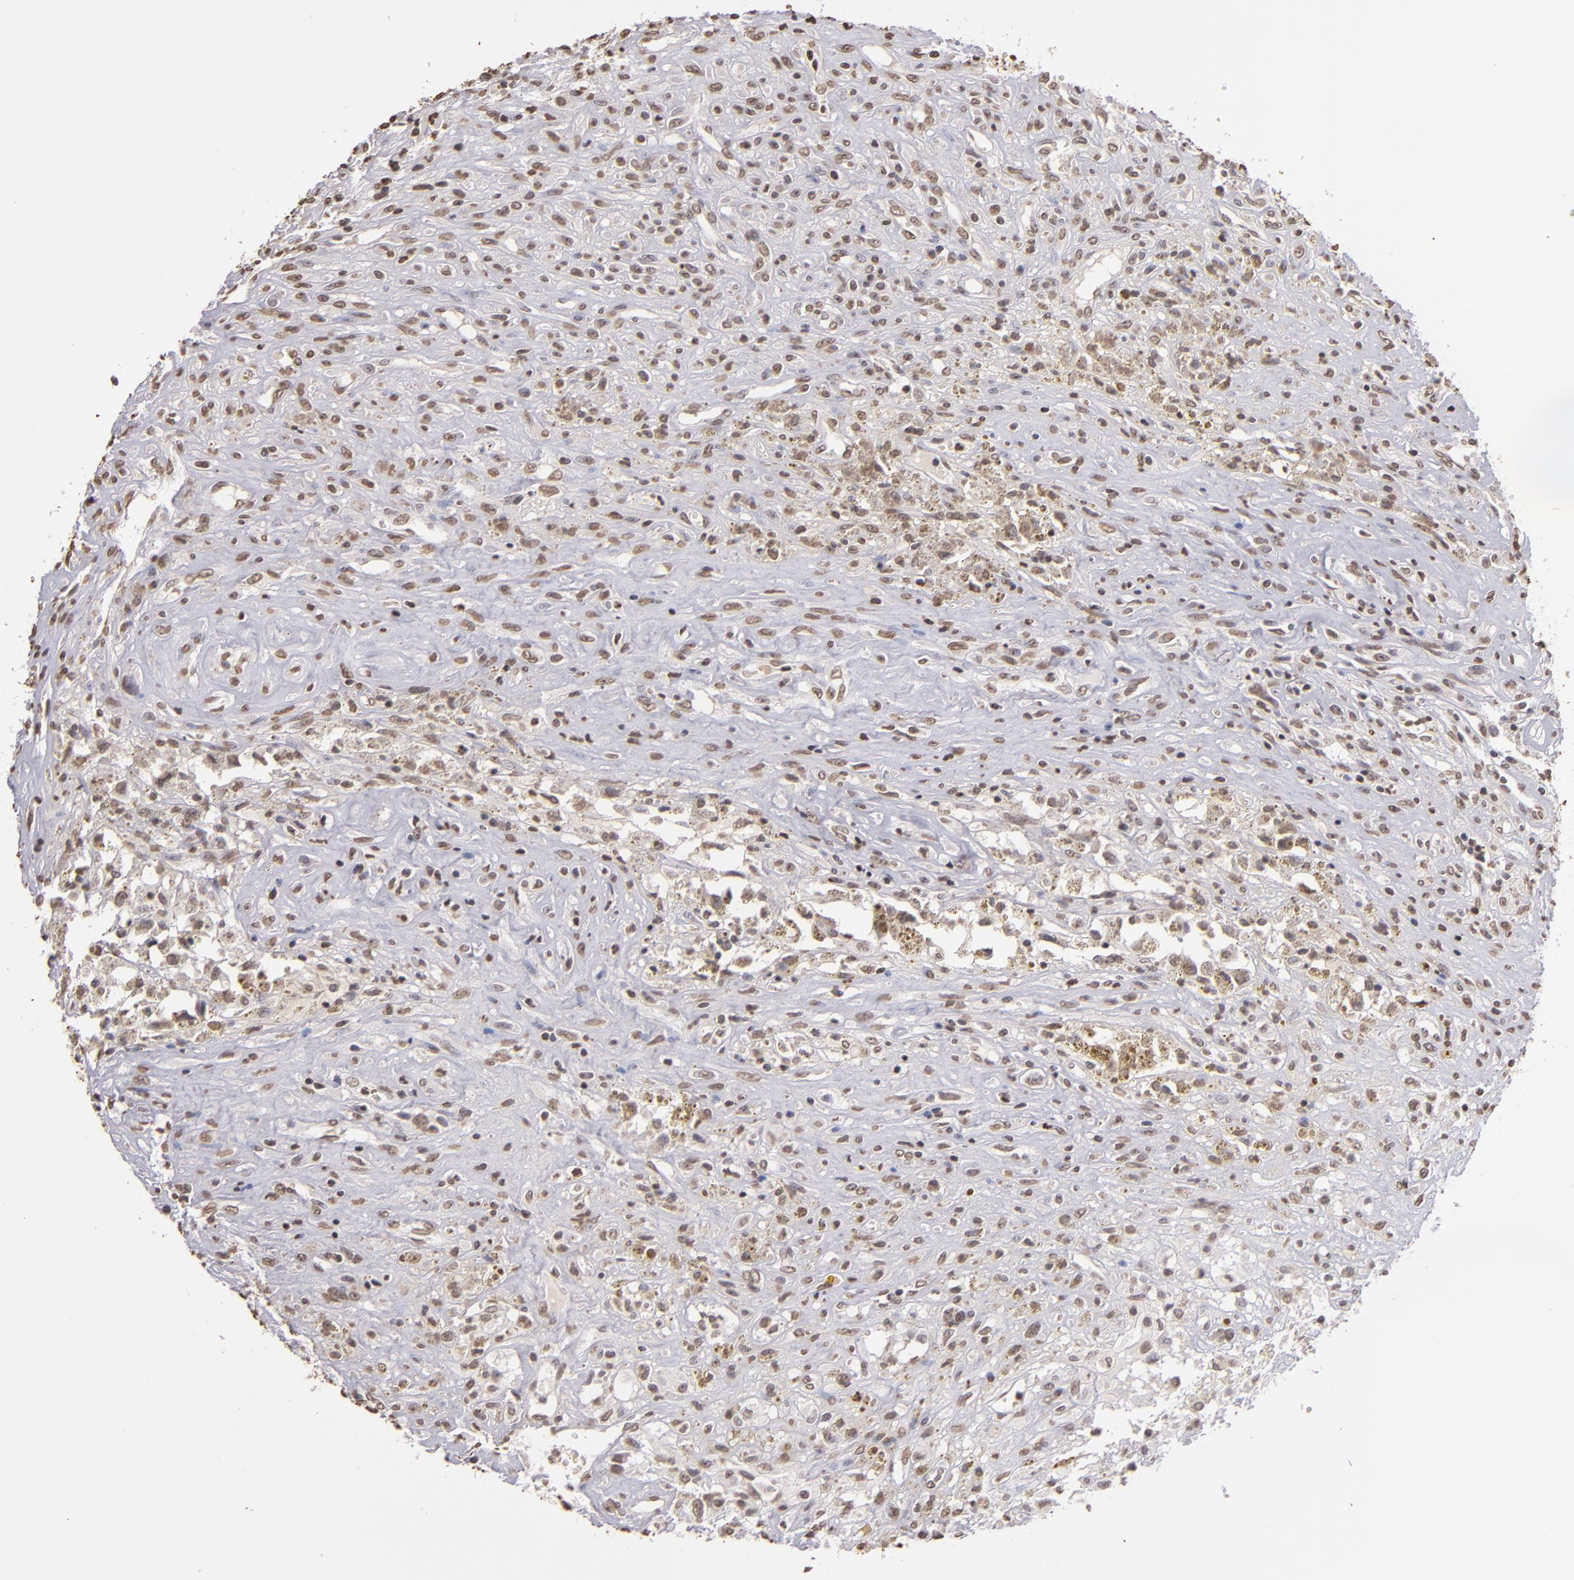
{"staining": {"intensity": "moderate", "quantity": "<25%", "location": "nuclear"}, "tissue": "glioma", "cell_type": "Tumor cells", "image_type": "cancer", "snomed": [{"axis": "morphology", "description": "Glioma, malignant, High grade"}, {"axis": "topography", "description": "Brain"}], "caption": "Protein expression analysis of high-grade glioma (malignant) shows moderate nuclear expression in about <25% of tumor cells.", "gene": "LBX1", "patient": {"sex": "male", "age": 66}}